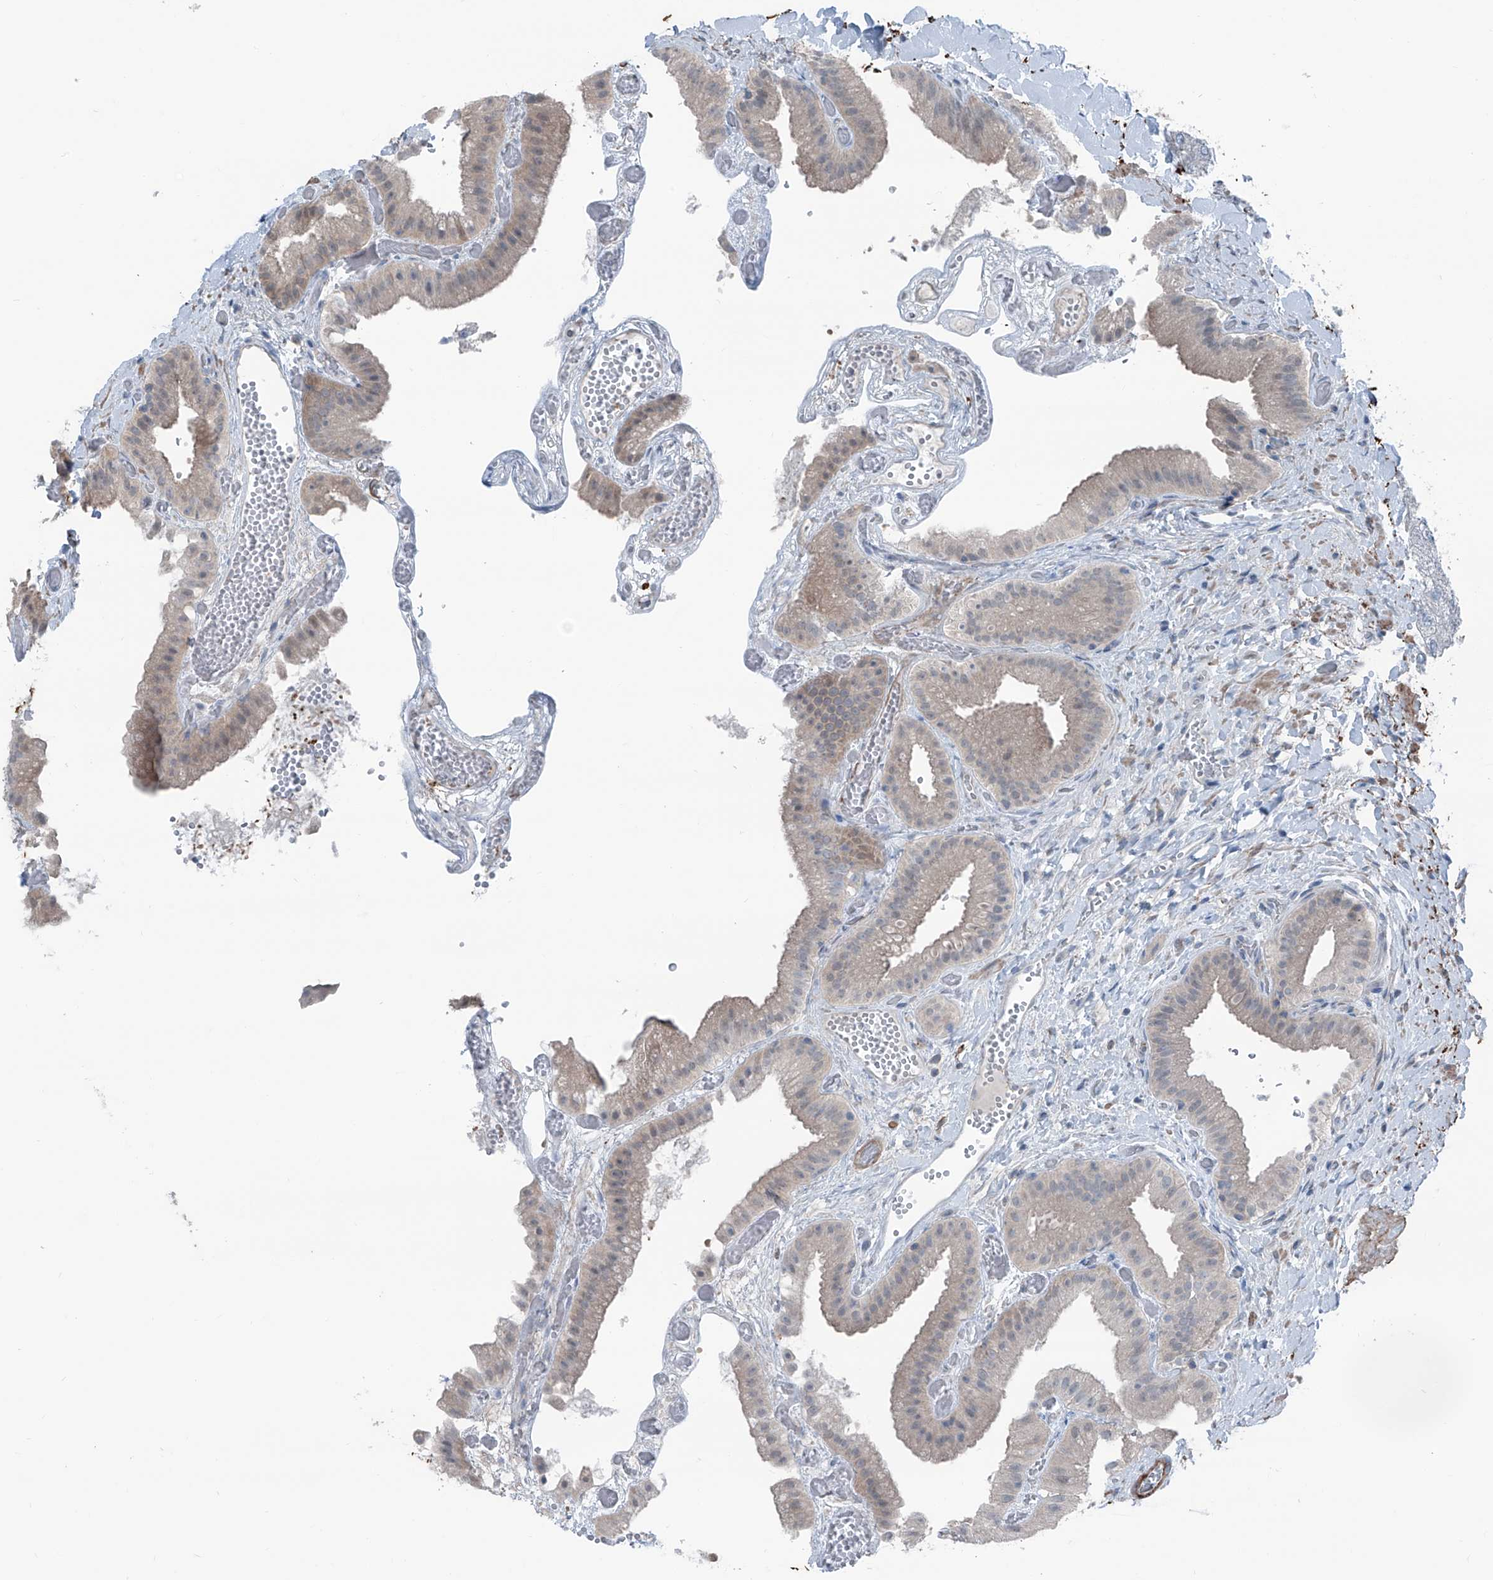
{"staining": {"intensity": "weak", "quantity": "<25%", "location": "cytoplasmic/membranous"}, "tissue": "gallbladder", "cell_type": "Glandular cells", "image_type": "normal", "snomed": [{"axis": "morphology", "description": "Normal tissue, NOS"}, {"axis": "topography", "description": "Gallbladder"}], "caption": "This image is of benign gallbladder stained with immunohistochemistry (IHC) to label a protein in brown with the nuclei are counter-stained blue. There is no positivity in glandular cells.", "gene": "HSPB11", "patient": {"sex": "female", "age": 64}}